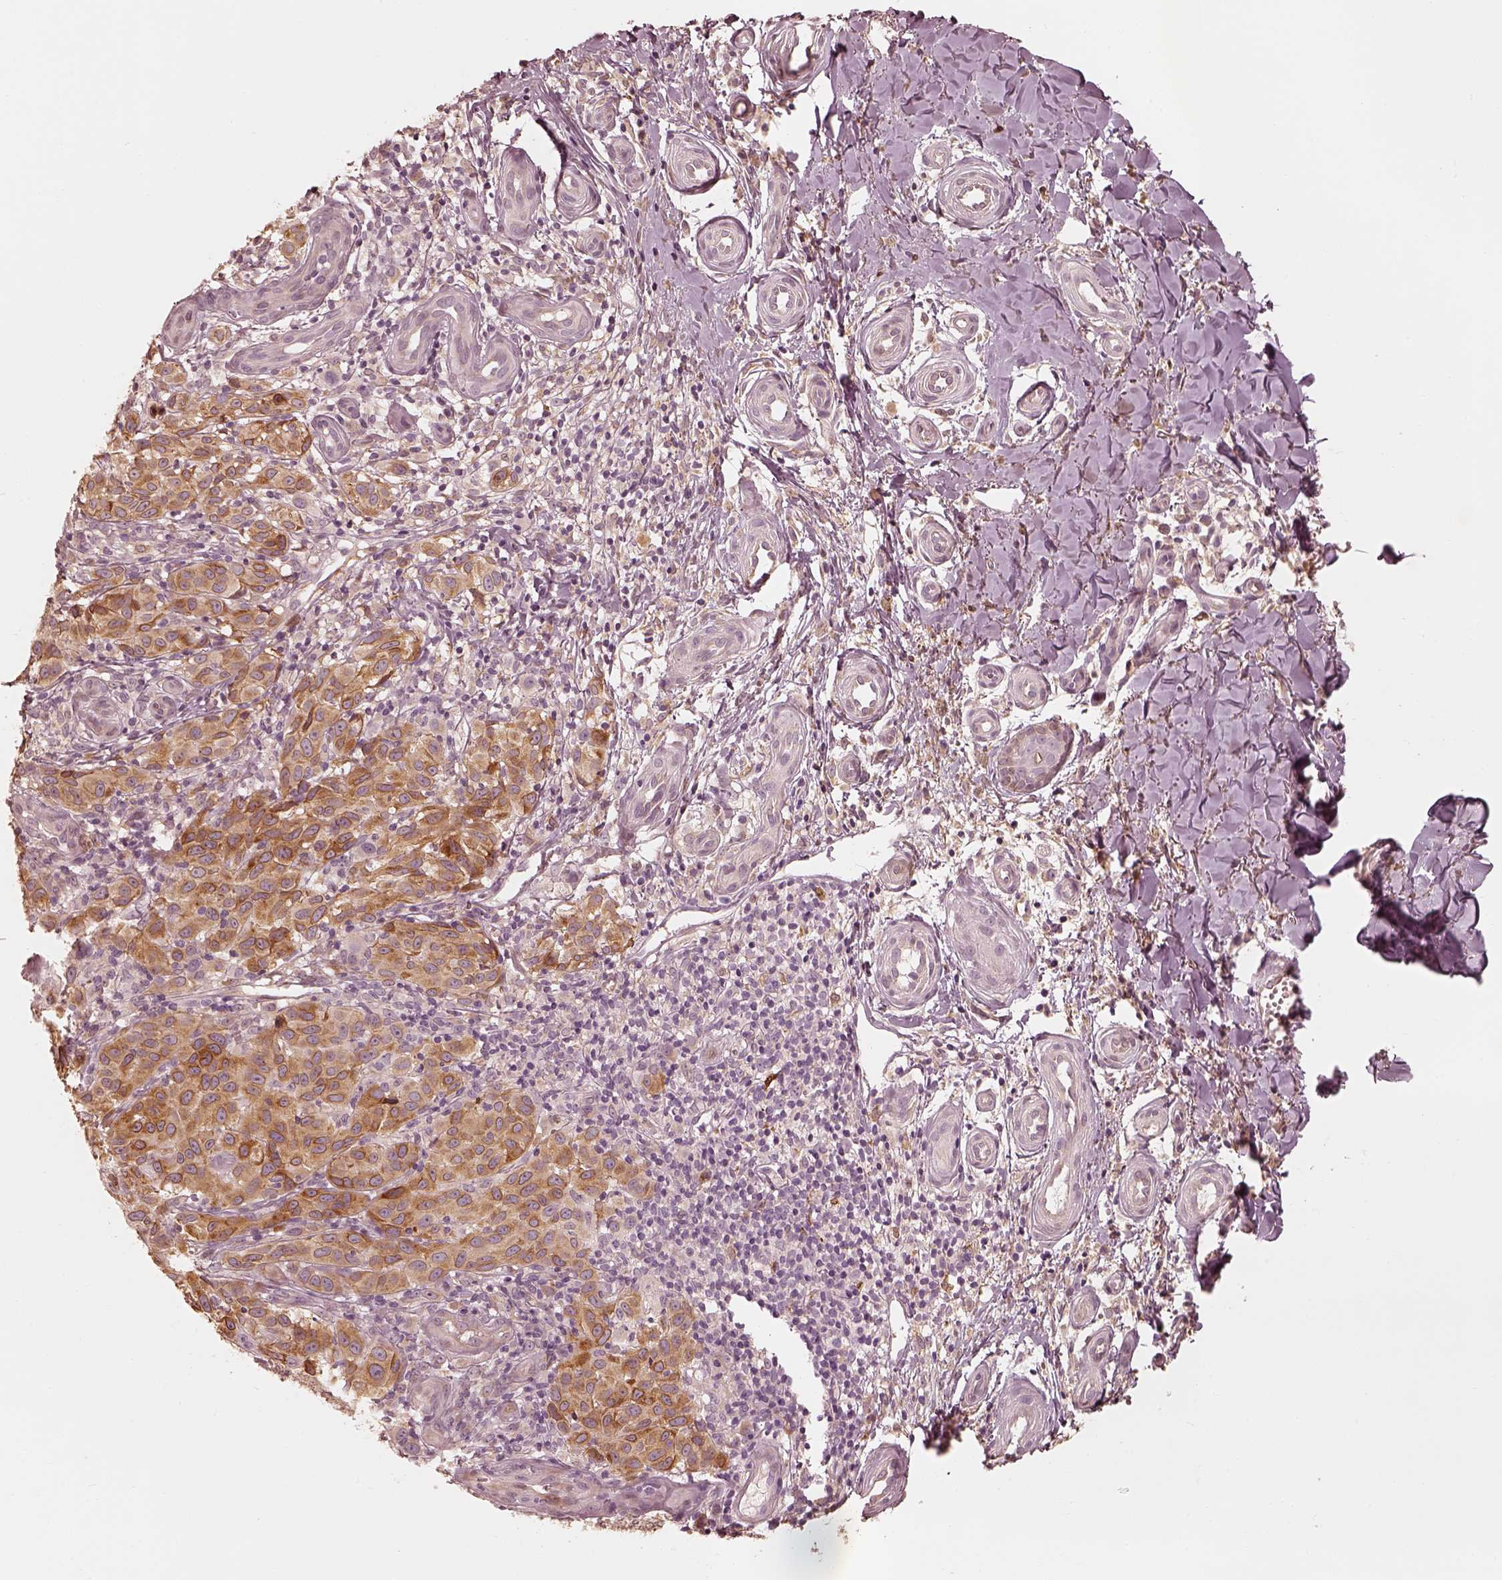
{"staining": {"intensity": "moderate", "quantity": ">75%", "location": "cytoplasmic/membranous"}, "tissue": "melanoma", "cell_type": "Tumor cells", "image_type": "cancer", "snomed": [{"axis": "morphology", "description": "Malignant melanoma, NOS"}, {"axis": "topography", "description": "Skin"}], "caption": "This is an image of IHC staining of malignant melanoma, which shows moderate expression in the cytoplasmic/membranous of tumor cells.", "gene": "WLS", "patient": {"sex": "female", "age": 53}}